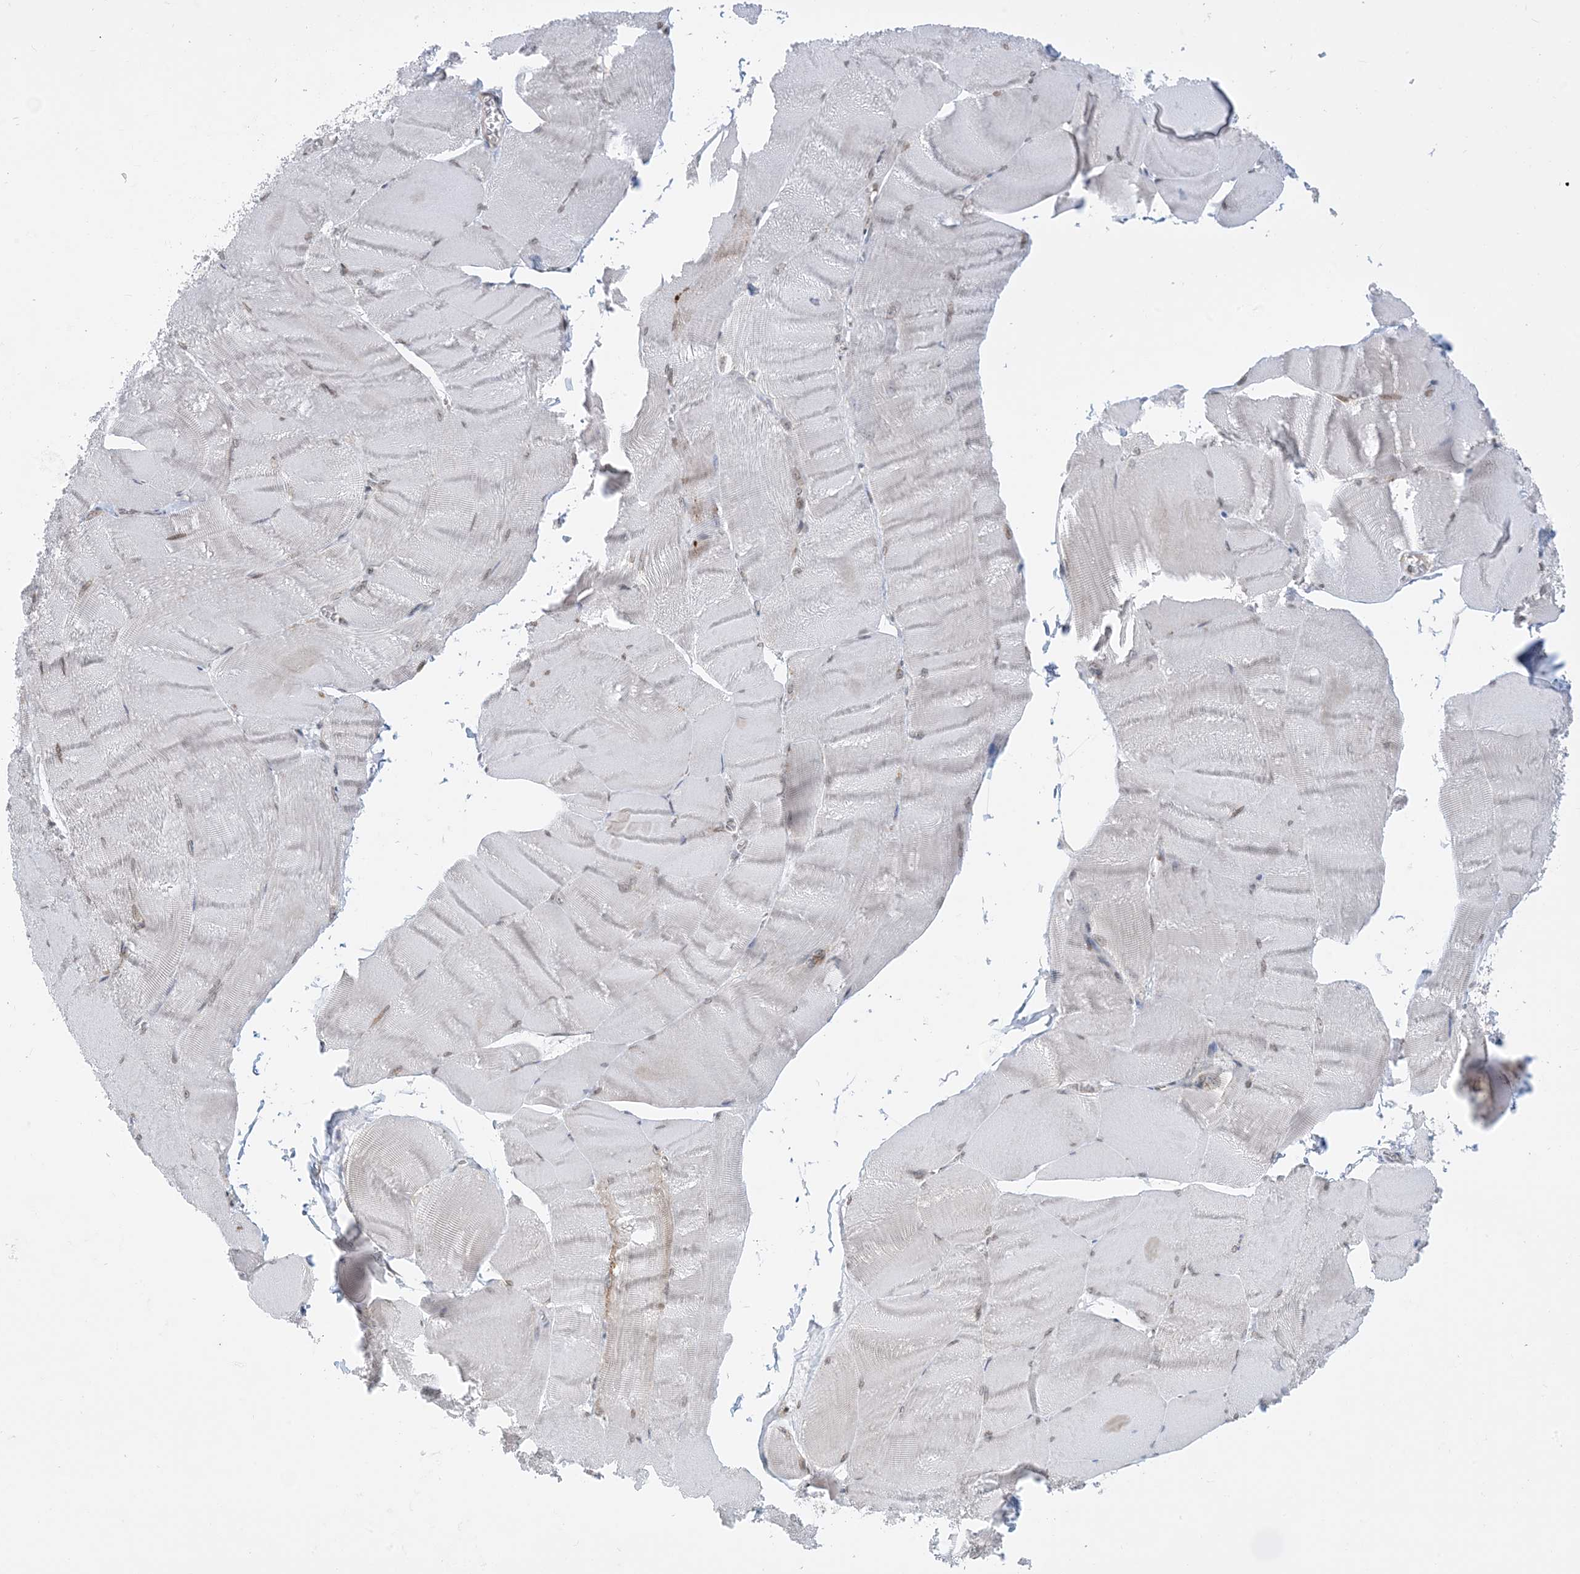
{"staining": {"intensity": "negative", "quantity": "none", "location": "none"}, "tissue": "skeletal muscle", "cell_type": "Myocytes", "image_type": "normal", "snomed": [{"axis": "morphology", "description": "Normal tissue, NOS"}, {"axis": "morphology", "description": "Basal cell carcinoma"}, {"axis": "topography", "description": "Skeletal muscle"}], "caption": "The immunohistochemistry photomicrograph has no significant positivity in myocytes of skeletal muscle.", "gene": "CASP4", "patient": {"sex": "female", "age": 64}}